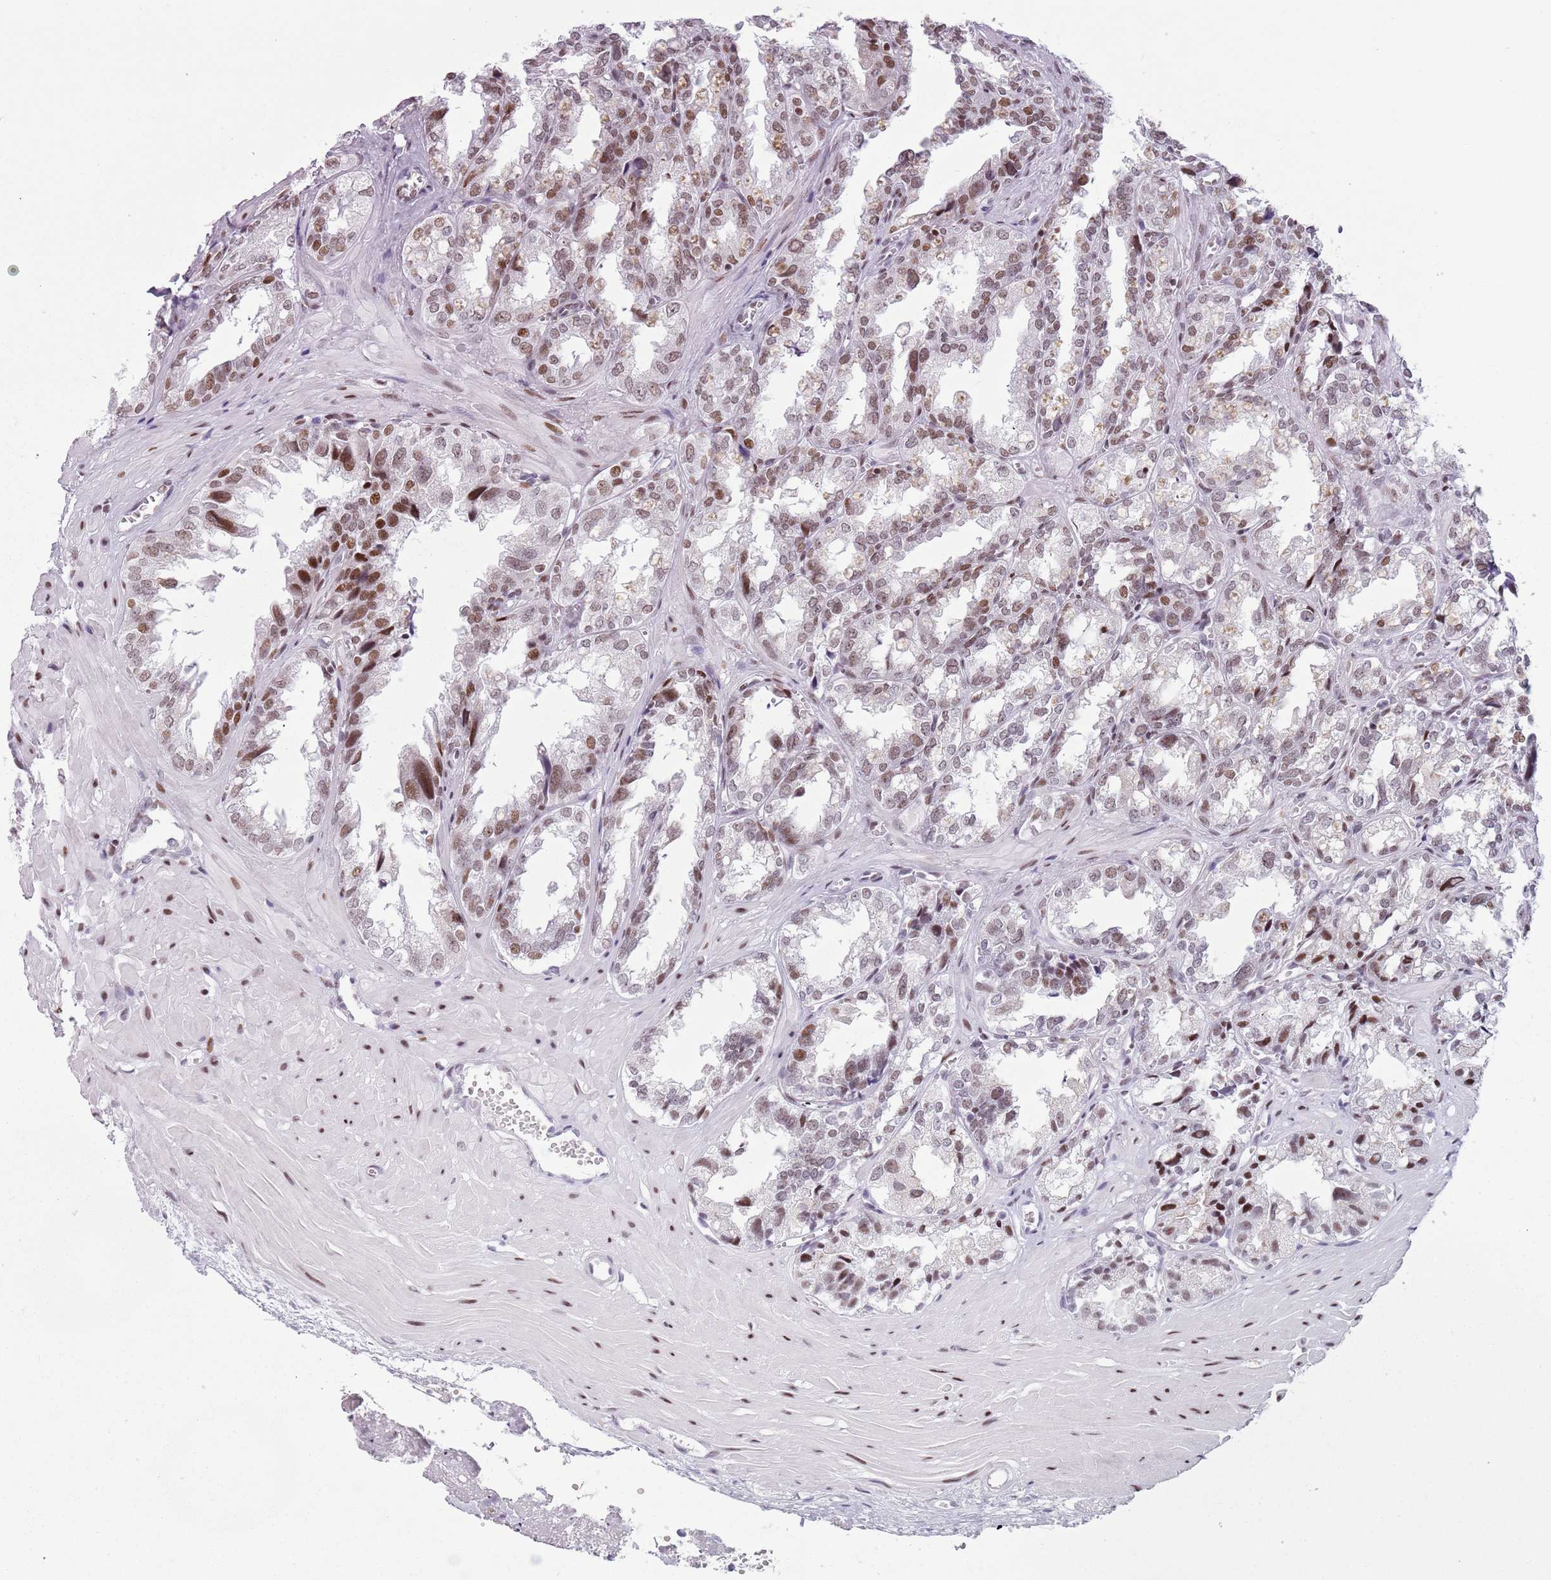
{"staining": {"intensity": "moderate", "quantity": ">75%", "location": "nuclear"}, "tissue": "seminal vesicle", "cell_type": "Glandular cells", "image_type": "normal", "snomed": [{"axis": "morphology", "description": "Normal tissue, NOS"}, {"axis": "topography", "description": "Prostate"}, {"axis": "topography", "description": "Seminal veicle"}], "caption": "Benign seminal vesicle demonstrates moderate nuclear staining in approximately >75% of glandular cells, visualized by immunohistochemistry. Using DAB (3,3'-diaminobenzidine) (brown) and hematoxylin (blue) stains, captured at high magnification using brightfield microscopy.", "gene": "FAM104B", "patient": {"sex": "male", "age": 51}}